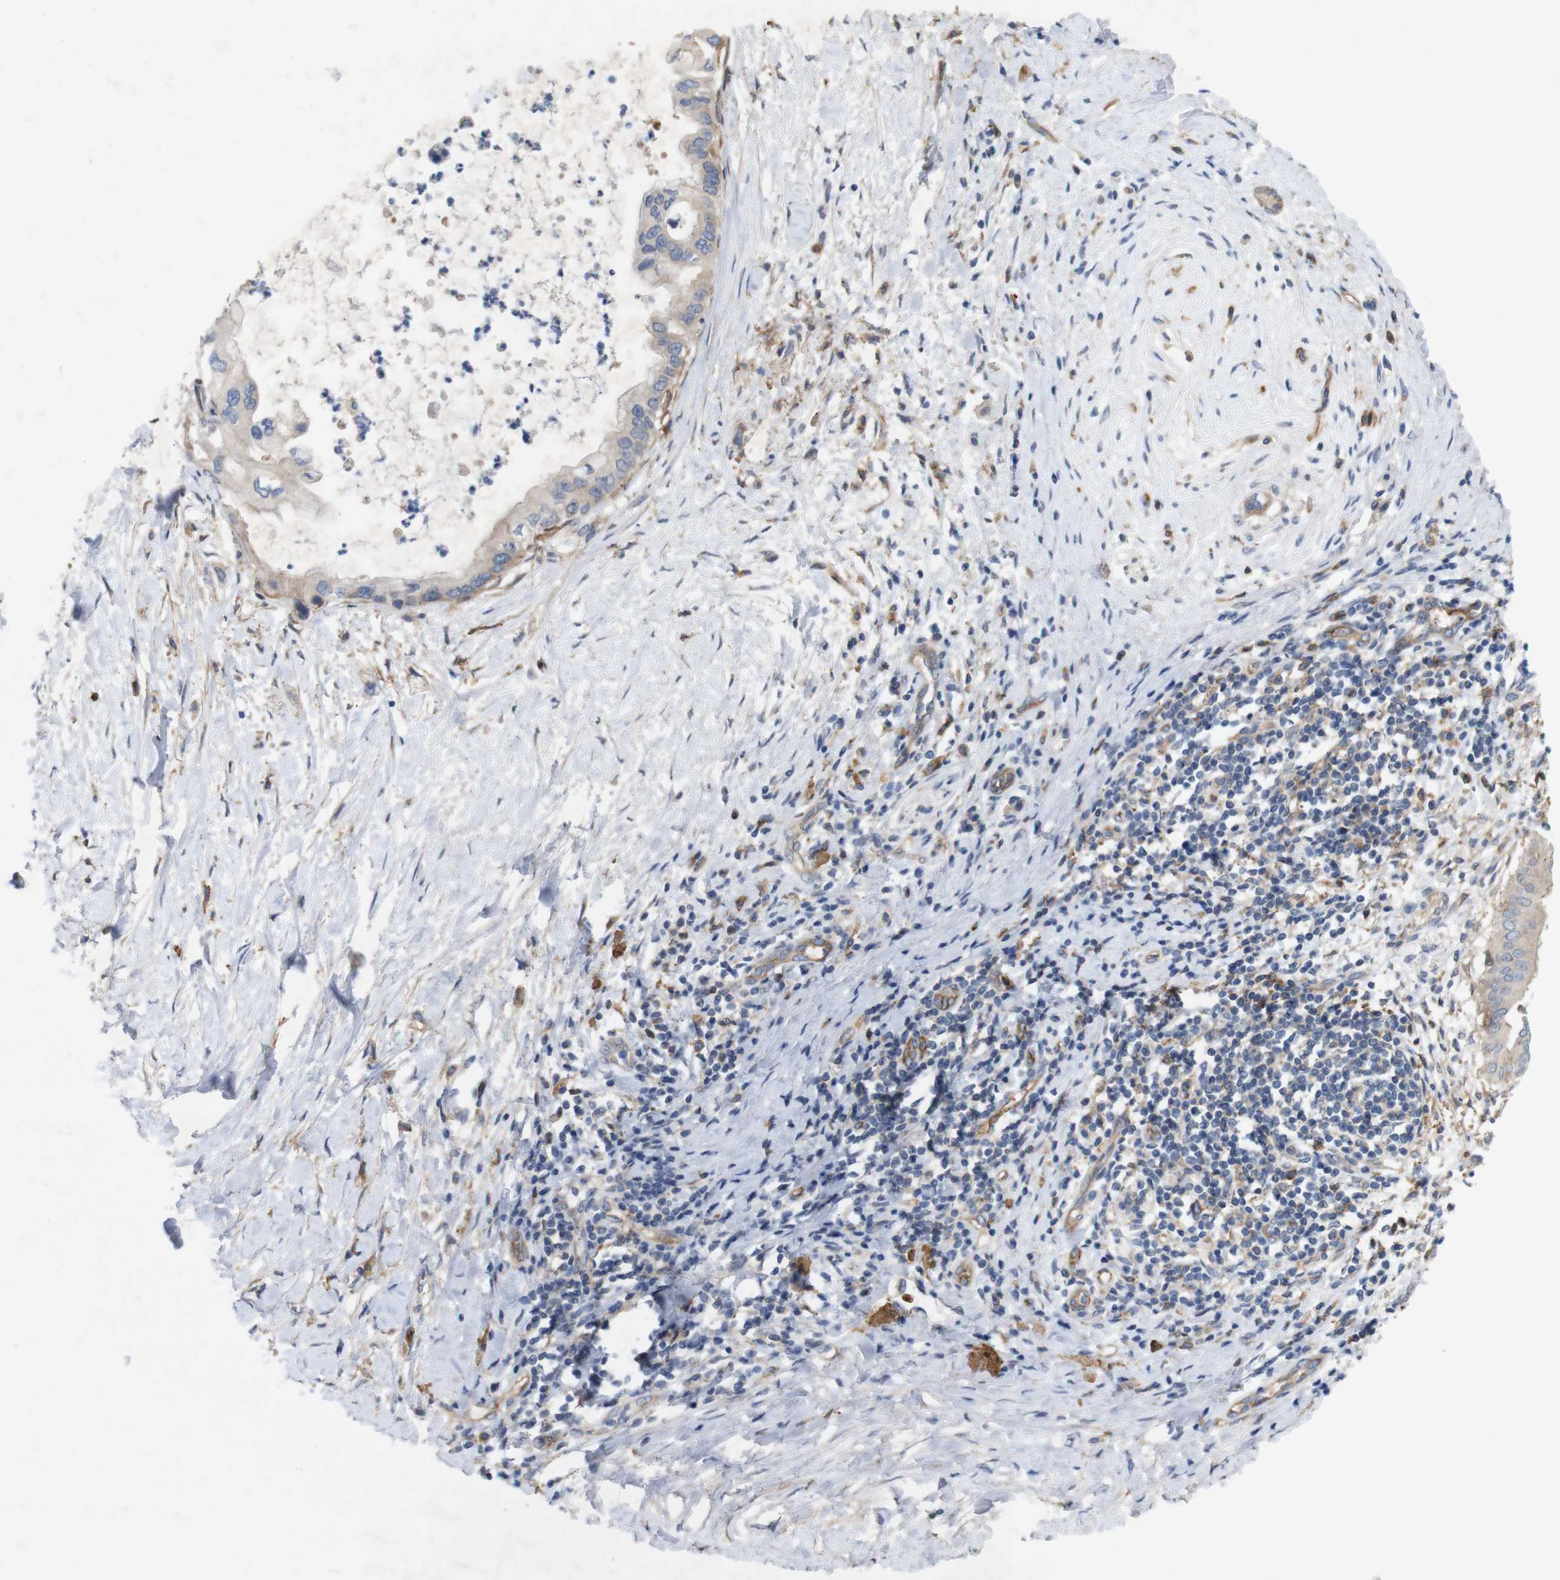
{"staining": {"intensity": "weak", "quantity": ">75%", "location": "cytoplasmic/membranous"}, "tissue": "pancreatic cancer", "cell_type": "Tumor cells", "image_type": "cancer", "snomed": [{"axis": "morphology", "description": "Adenocarcinoma, NOS"}, {"axis": "topography", "description": "Pancreas"}], "caption": "DAB immunohistochemical staining of pancreatic adenocarcinoma demonstrates weak cytoplasmic/membranous protein staining in approximately >75% of tumor cells.", "gene": "SIGLEC8", "patient": {"sex": "male", "age": 55}}